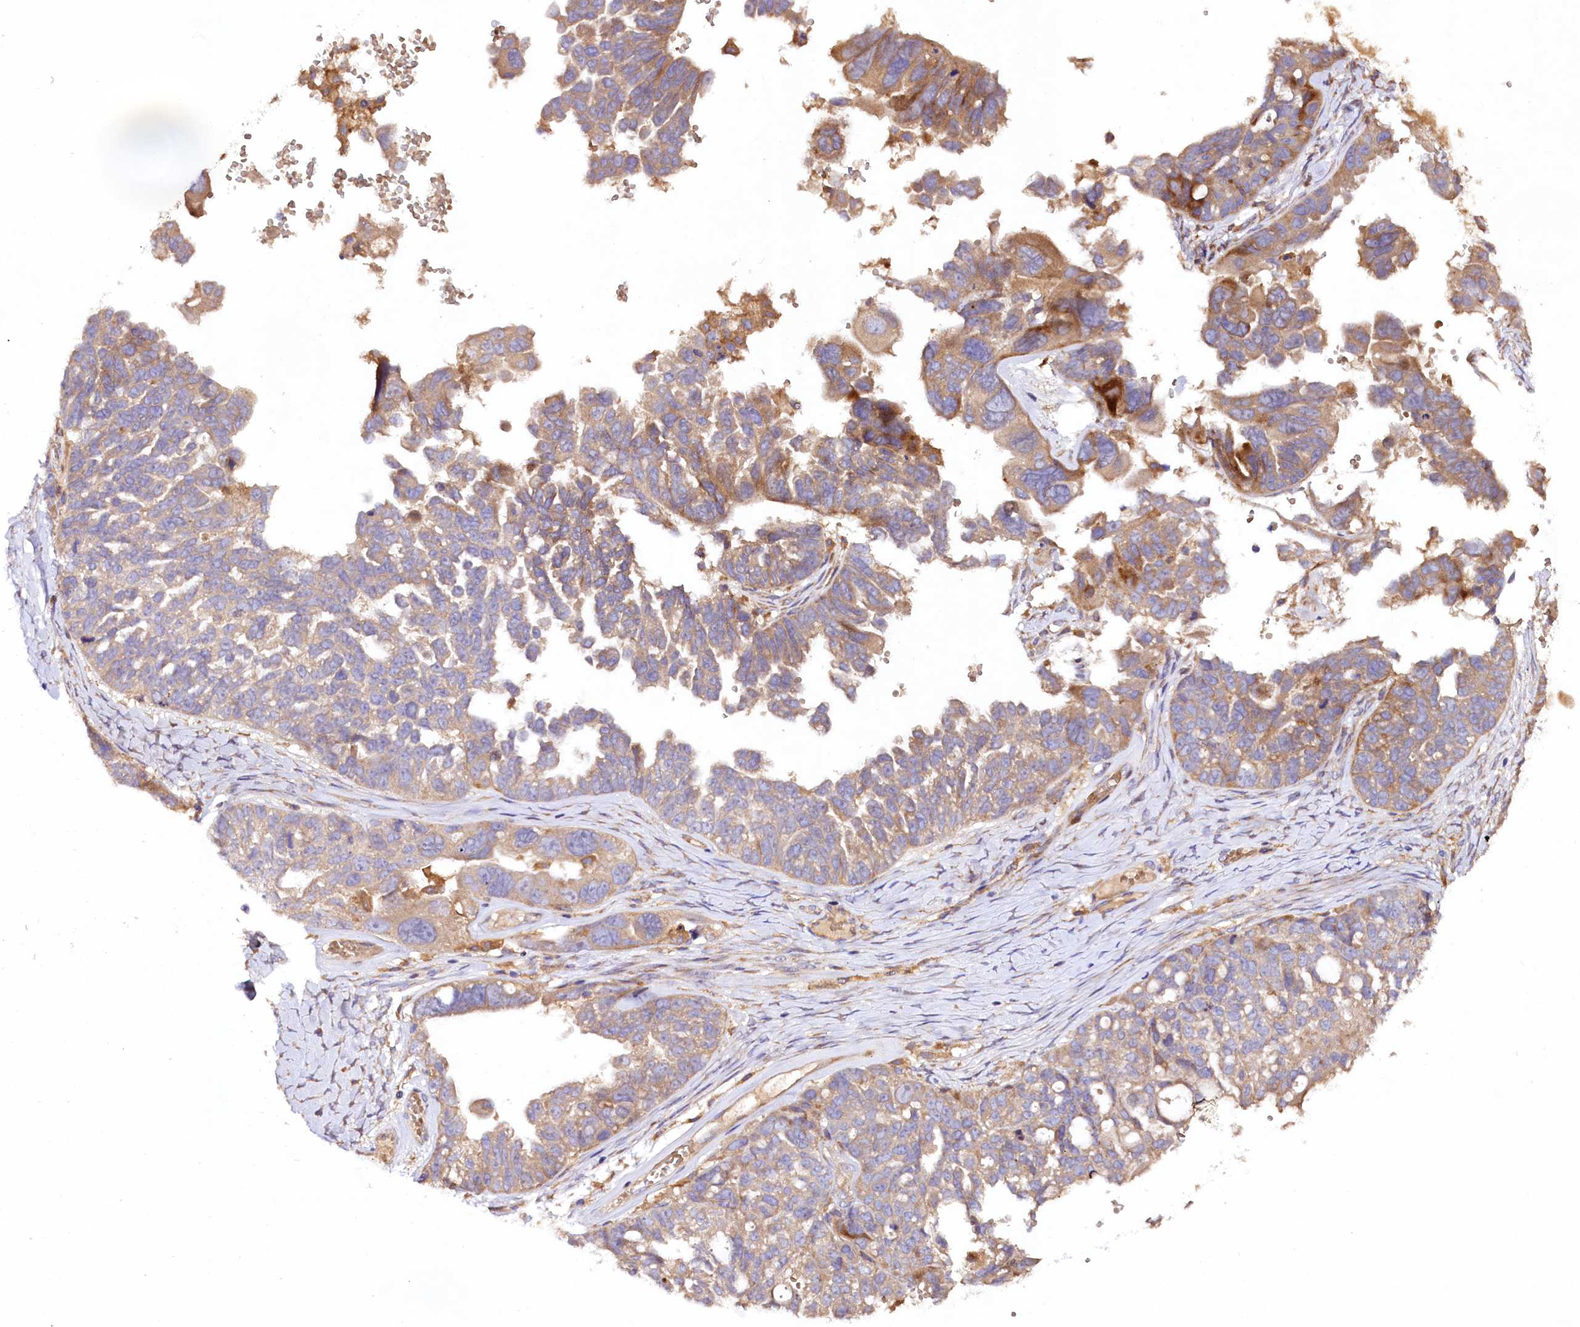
{"staining": {"intensity": "moderate", "quantity": "<25%", "location": "cytoplasmic/membranous"}, "tissue": "ovarian cancer", "cell_type": "Tumor cells", "image_type": "cancer", "snomed": [{"axis": "morphology", "description": "Cystadenocarcinoma, serous, NOS"}, {"axis": "topography", "description": "Ovary"}], "caption": "This photomicrograph exhibits ovarian cancer (serous cystadenocarcinoma) stained with immunohistochemistry (IHC) to label a protein in brown. The cytoplasmic/membranous of tumor cells show moderate positivity for the protein. Nuclei are counter-stained blue.", "gene": "DMXL2", "patient": {"sex": "female", "age": 79}}